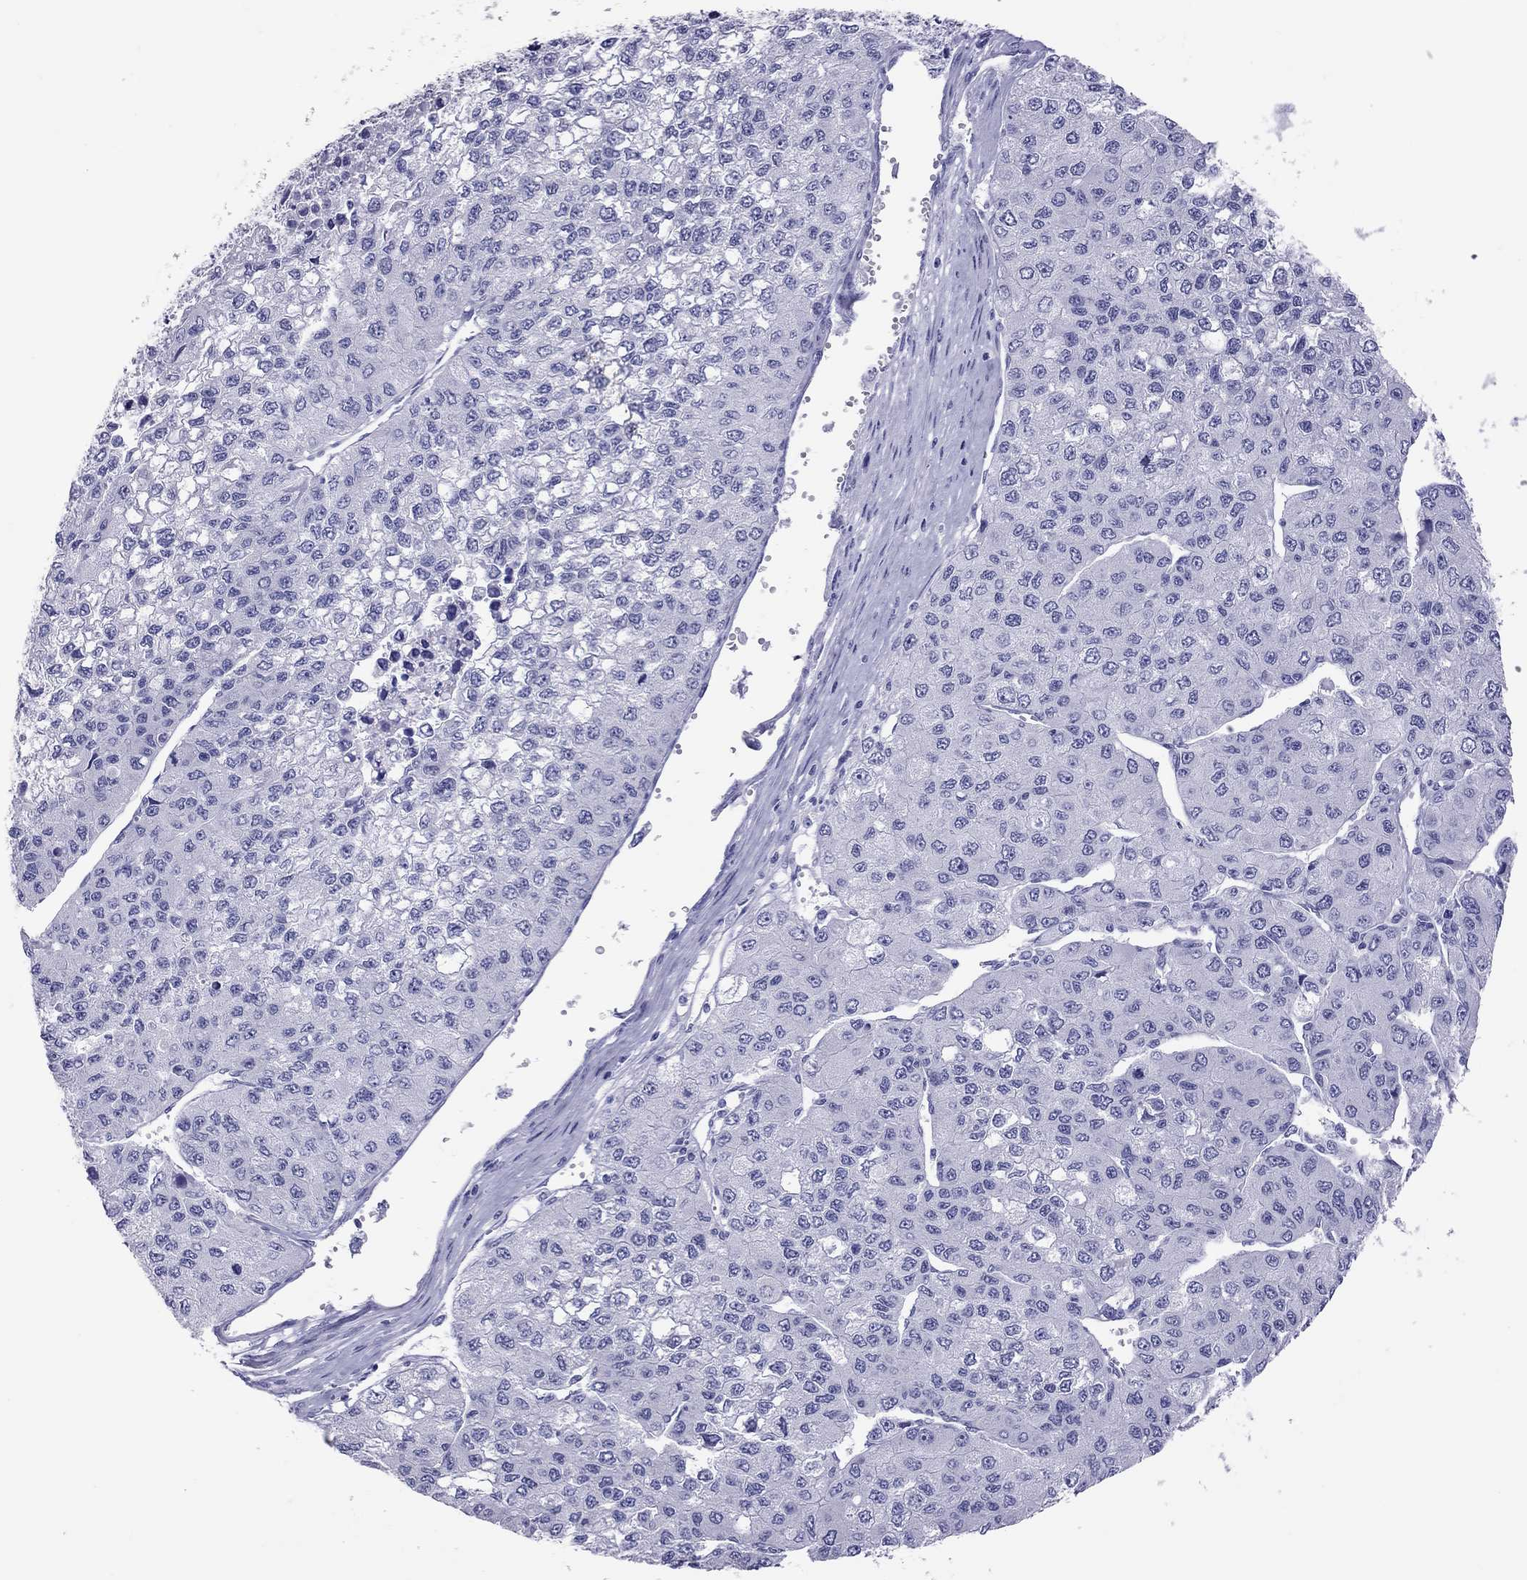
{"staining": {"intensity": "negative", "quantity": "none", "location": "none"}, "tissue": "liver cancer", "cell_type": "Tumor cells", "image_type": "cancer", "snomed": [{"axis": "morphology", "description": "Carcinoma, Hepatocellular, NOS"}, {"axis": "topography", "description": "Liver"}], "caption": "Immunohistochemistry of liver cancer exhibits no expression in tumor cells.", "gene": "STAG3", "patient": {"sex": "female", "age": 66}}